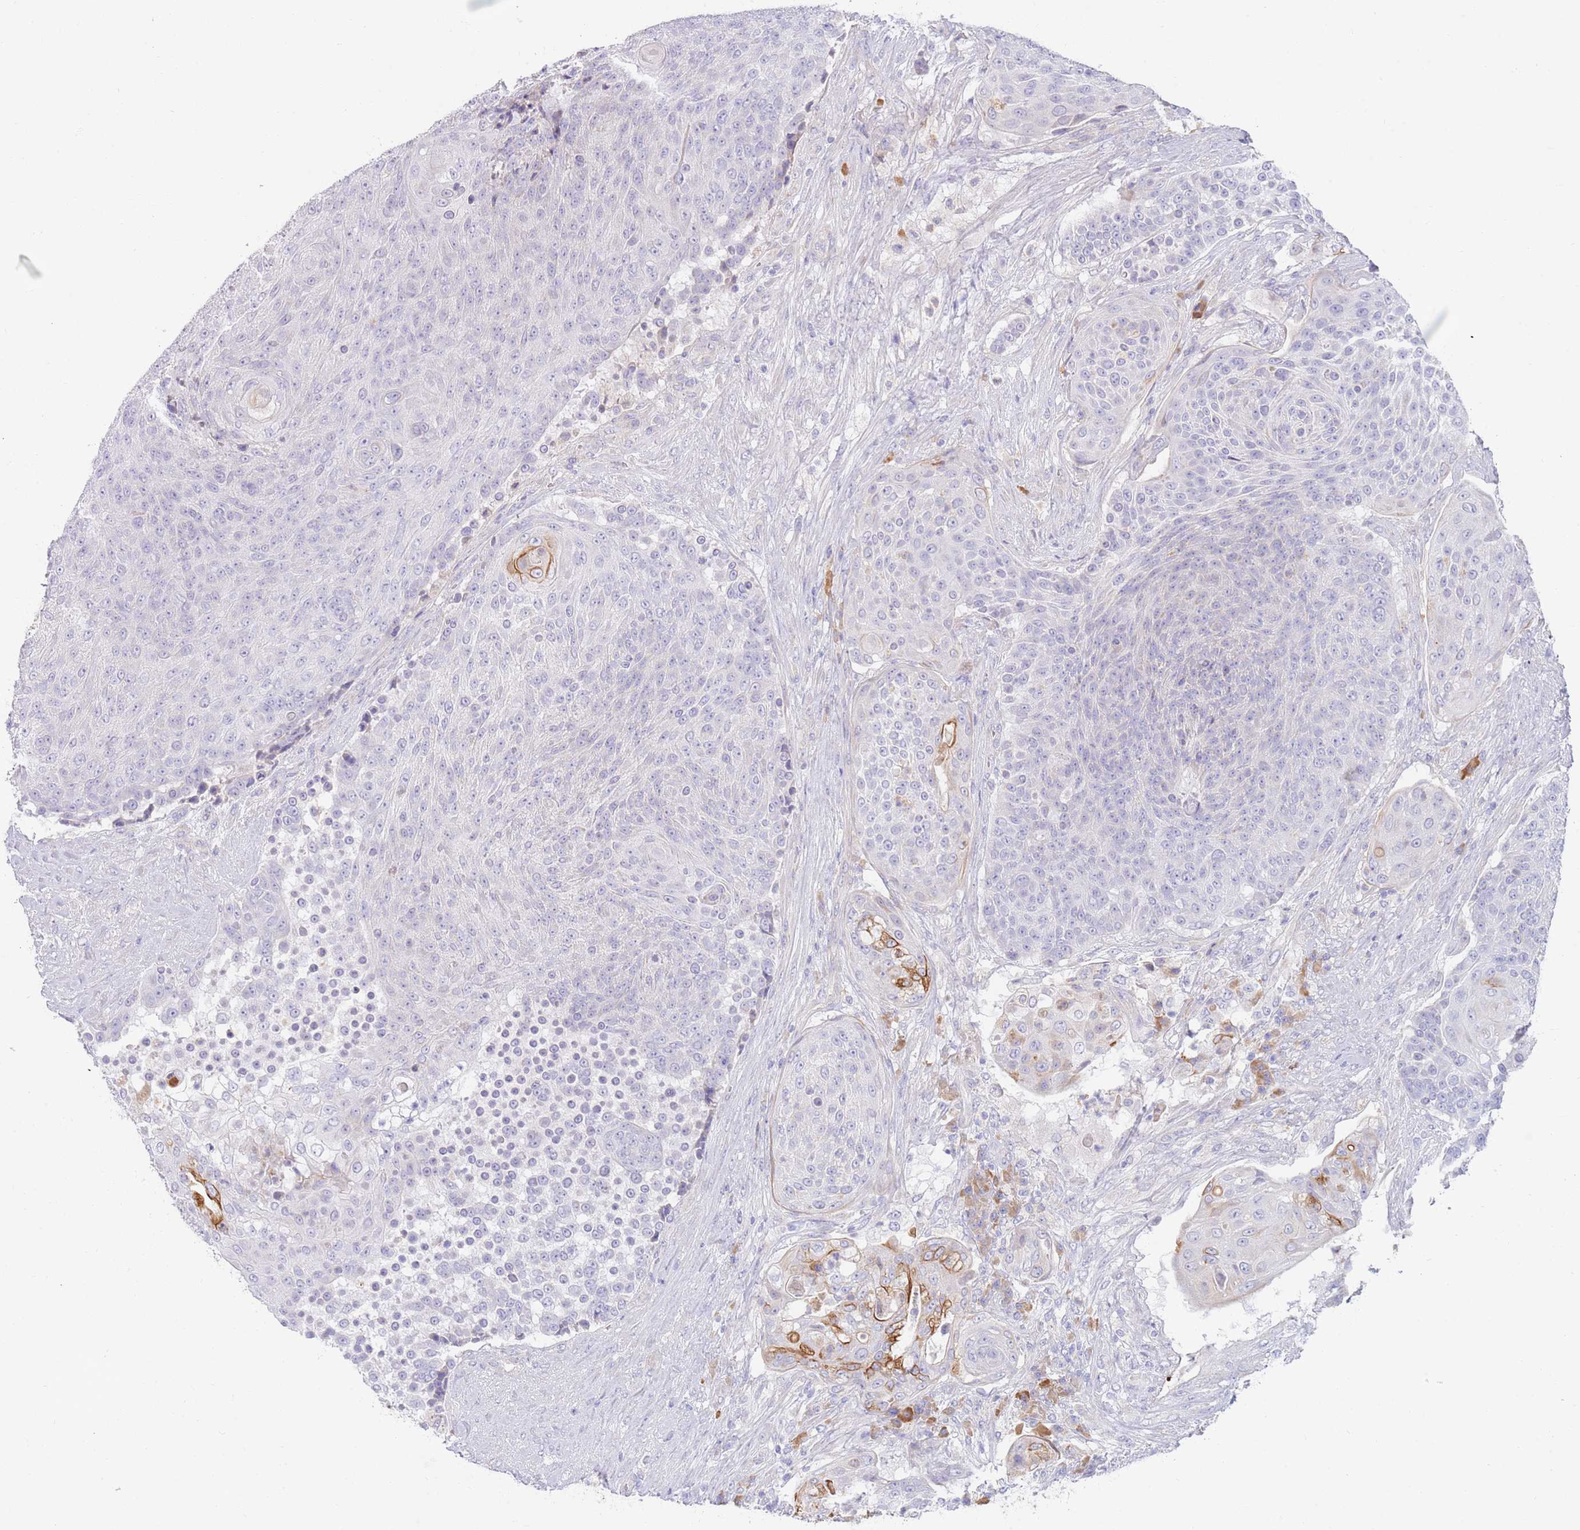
{"staining": {"intensity": "moderate", "quantity": "<25%", "location": "cytoplasmic/membranous"}, "tissue": "urothelial cancer", "cell_type": "Tumor cells", "image_type": "cancer", "snomed": [{"axis": "morphology", "description": "Urothelial carcinoma, High grade"}, {"axis": "topography", "description": "Urinary bladder"}], "caption": "A brown stain shows moderate cytoplasmic/membranous staining of a protein in urothelial cancer tumor cells.", "gene": "CCDC149", "patient": {"sex": "female", "age": 63}}